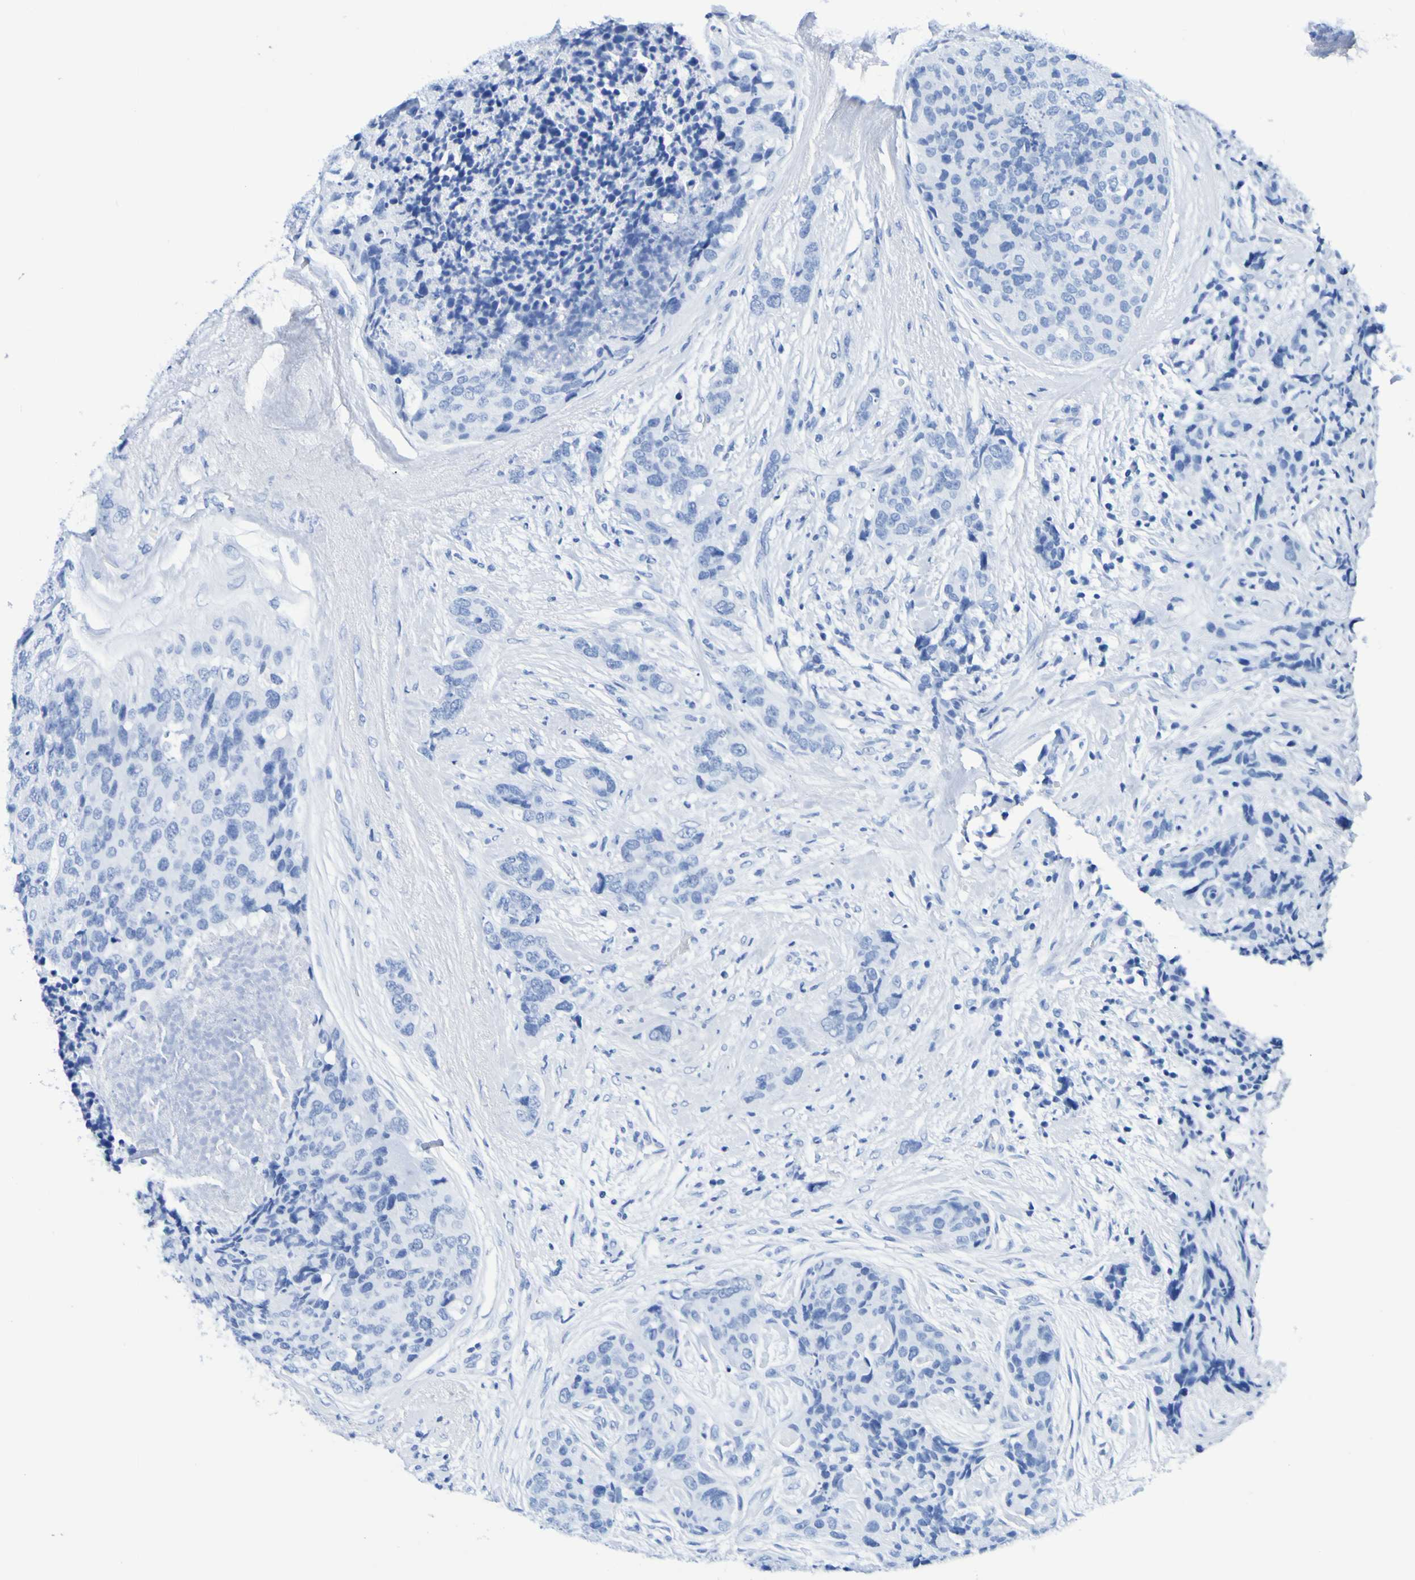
{"staining": {"intensity": "negative", "quantity": "none", "location": "none"}, "tissue": "breast cancer", "cell_type": "Tumor cells", "image_type": "cancer", "snomed": [{"axis": "morphology", "description": "Lobular carcinoma"}, {"axis": "topography", "description": "Breast"}], "caption": "Micrograph shows no protein staining in tumor cells of lobular carcinoma (breast) tissue.", "gene": "DPEP1", "patient": {"sex": "female", "age": 59}}